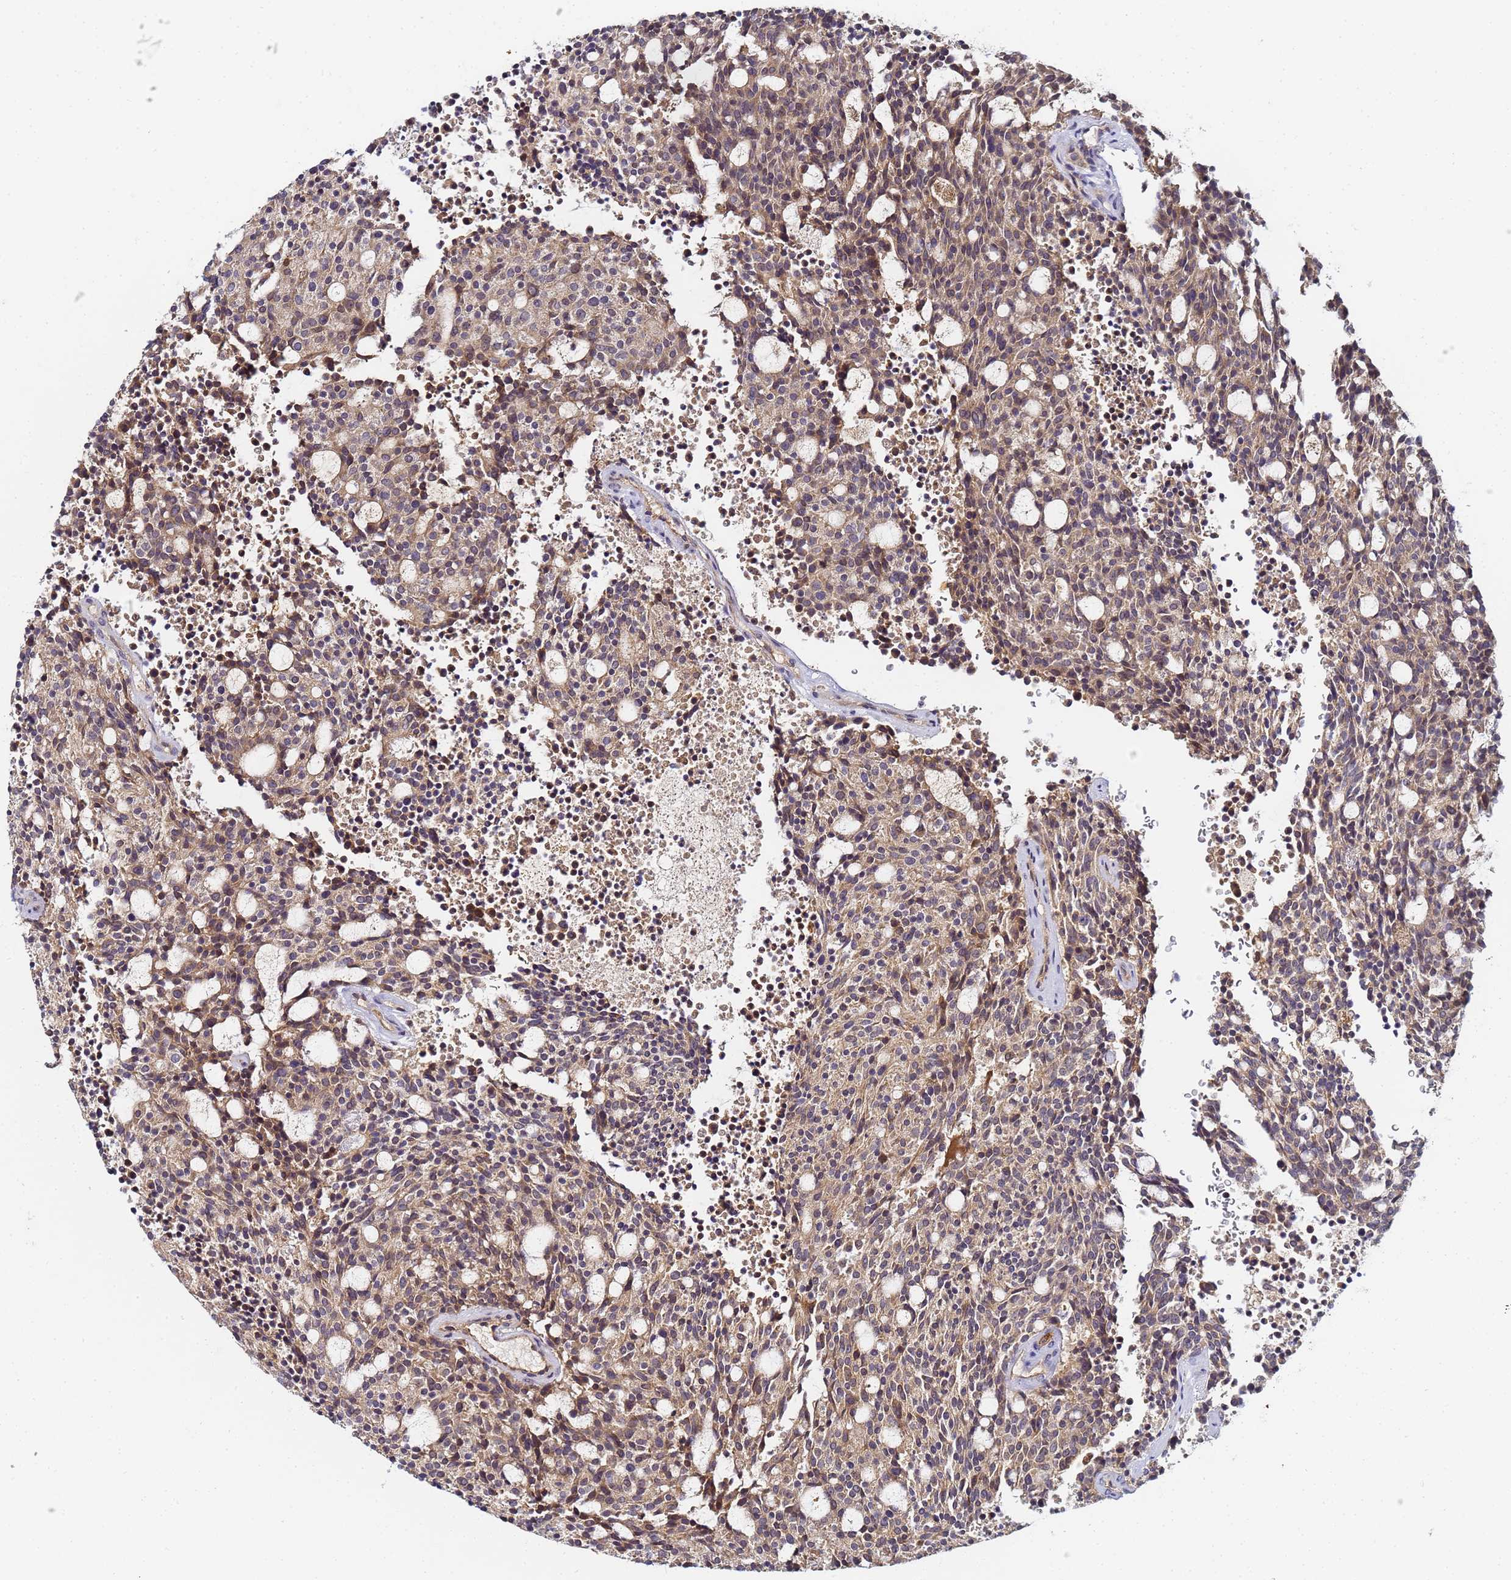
{"staining": {"intensity": "weak", "quantity": ">75%", "location": "cytoplasmic/membranous"}, "tissue": "carcinoid", "cell_type": "Tumor cells", "image_type": "cancer", "snomed": [{"axis": "morphology", "description": "Carcinoid, malignant, NOS"}, {"axis": "topography", "description": "Pancreas"}], "caption": "A photomicrograph showing weak cytoplasmic/membranous expression in approximately >75% of tumor cells in carcinoid (malignant), as visualized by brown immunohistochemical staining.", "gene": "LRRC69", "patient": {"sex": "female", "age": 54}}